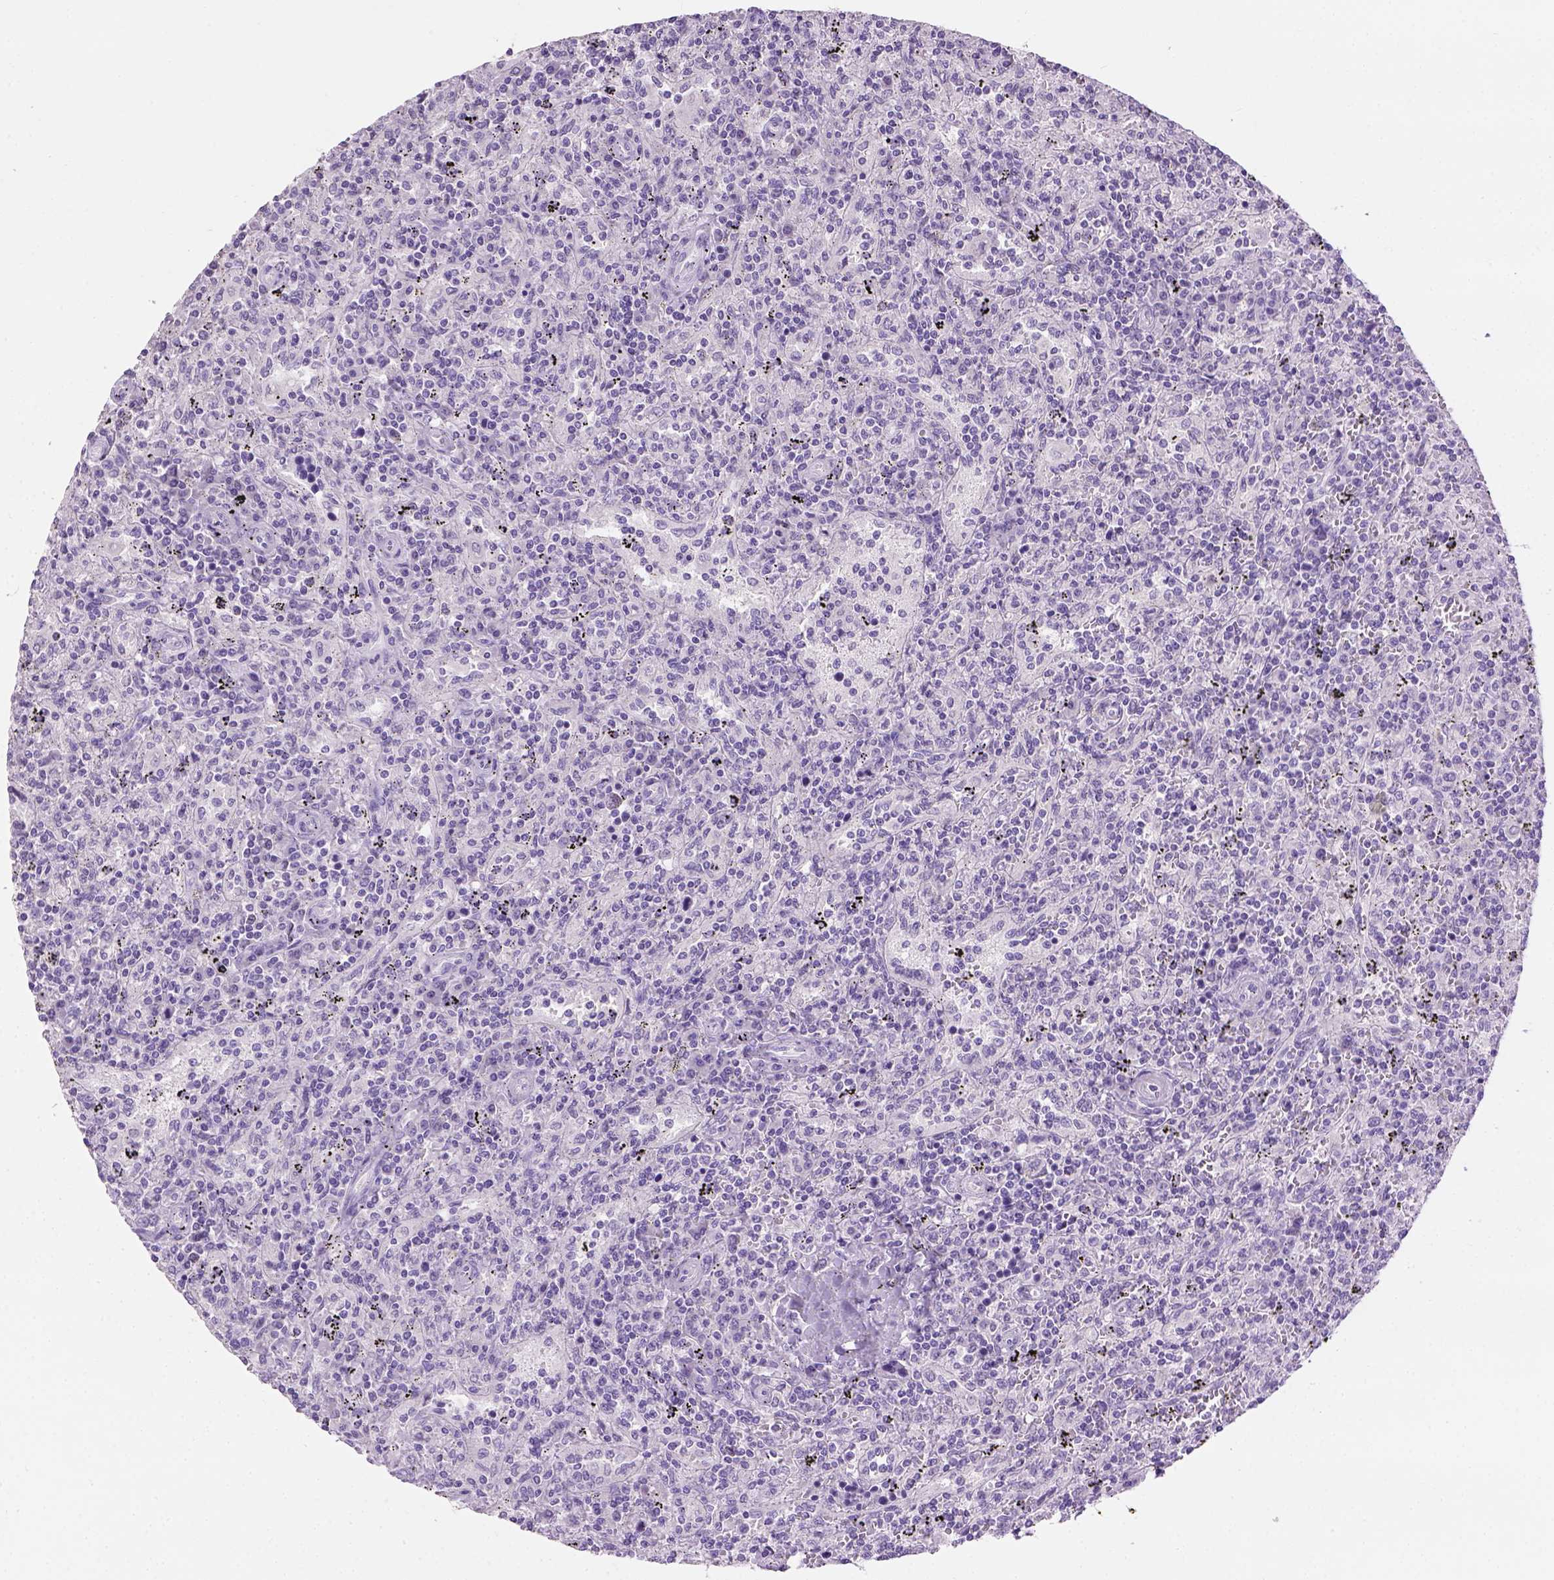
{"staining": {"intensity": "negative", "quantity": "none", "location": "none"}, "tissue": "lymphoma", "cell_type": "Tumor cells", "image_type": "cancer", "snomed": [{"axis": "morphology", "description": "Malignant lymphoma, non-Hodgkin's type, Low grade"}, {"axis": "topography", "description": "Spleen"}], "caption": "Immunohistochemical staining of human low-grade malignant lymphoma, non-Hodgkin's type displays no significant positivity in tumor cells.", "gene": "CYP24A1", "patient": {"sex": "male", "age": 62}}